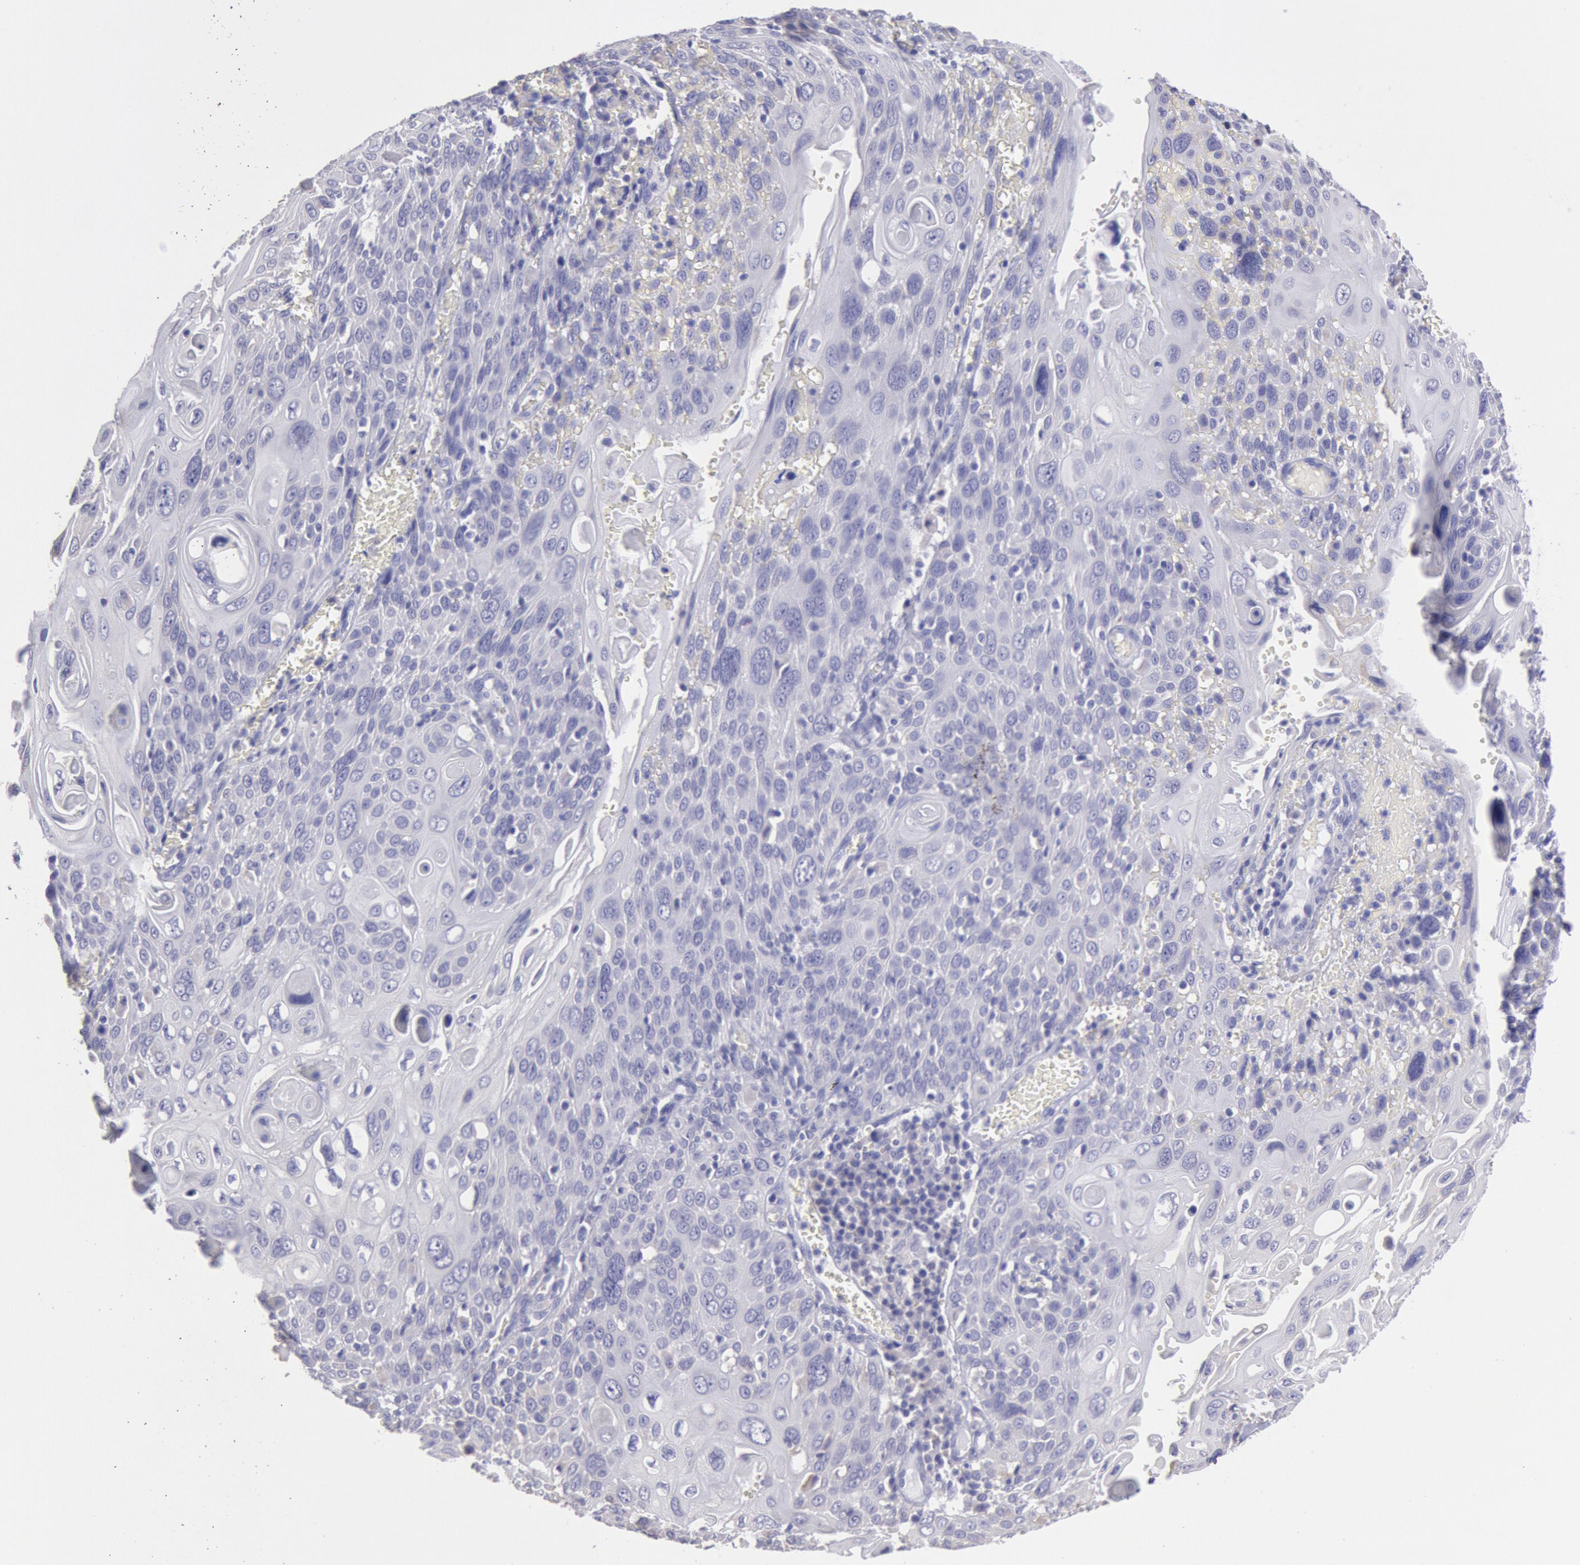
{"staining": {"intensity": "negative", "quantity": "none", "location": "none"}, "tissue": "cervical cancer", "cell_type": "Tumor cells", "image_type": "cancer", "snomed": [{"axis": "morphology", "description": "Squamous cell carcinoma, NOS"}, {"axis": "topography", "description": "Cervix"}], "caption": "There is no significant positivity in tumor cells of cervical cancer. (DAB immunohistochemistry, high magnification).", "gene": "MYH7", "patient": {"sex": "female", "age": 54}}